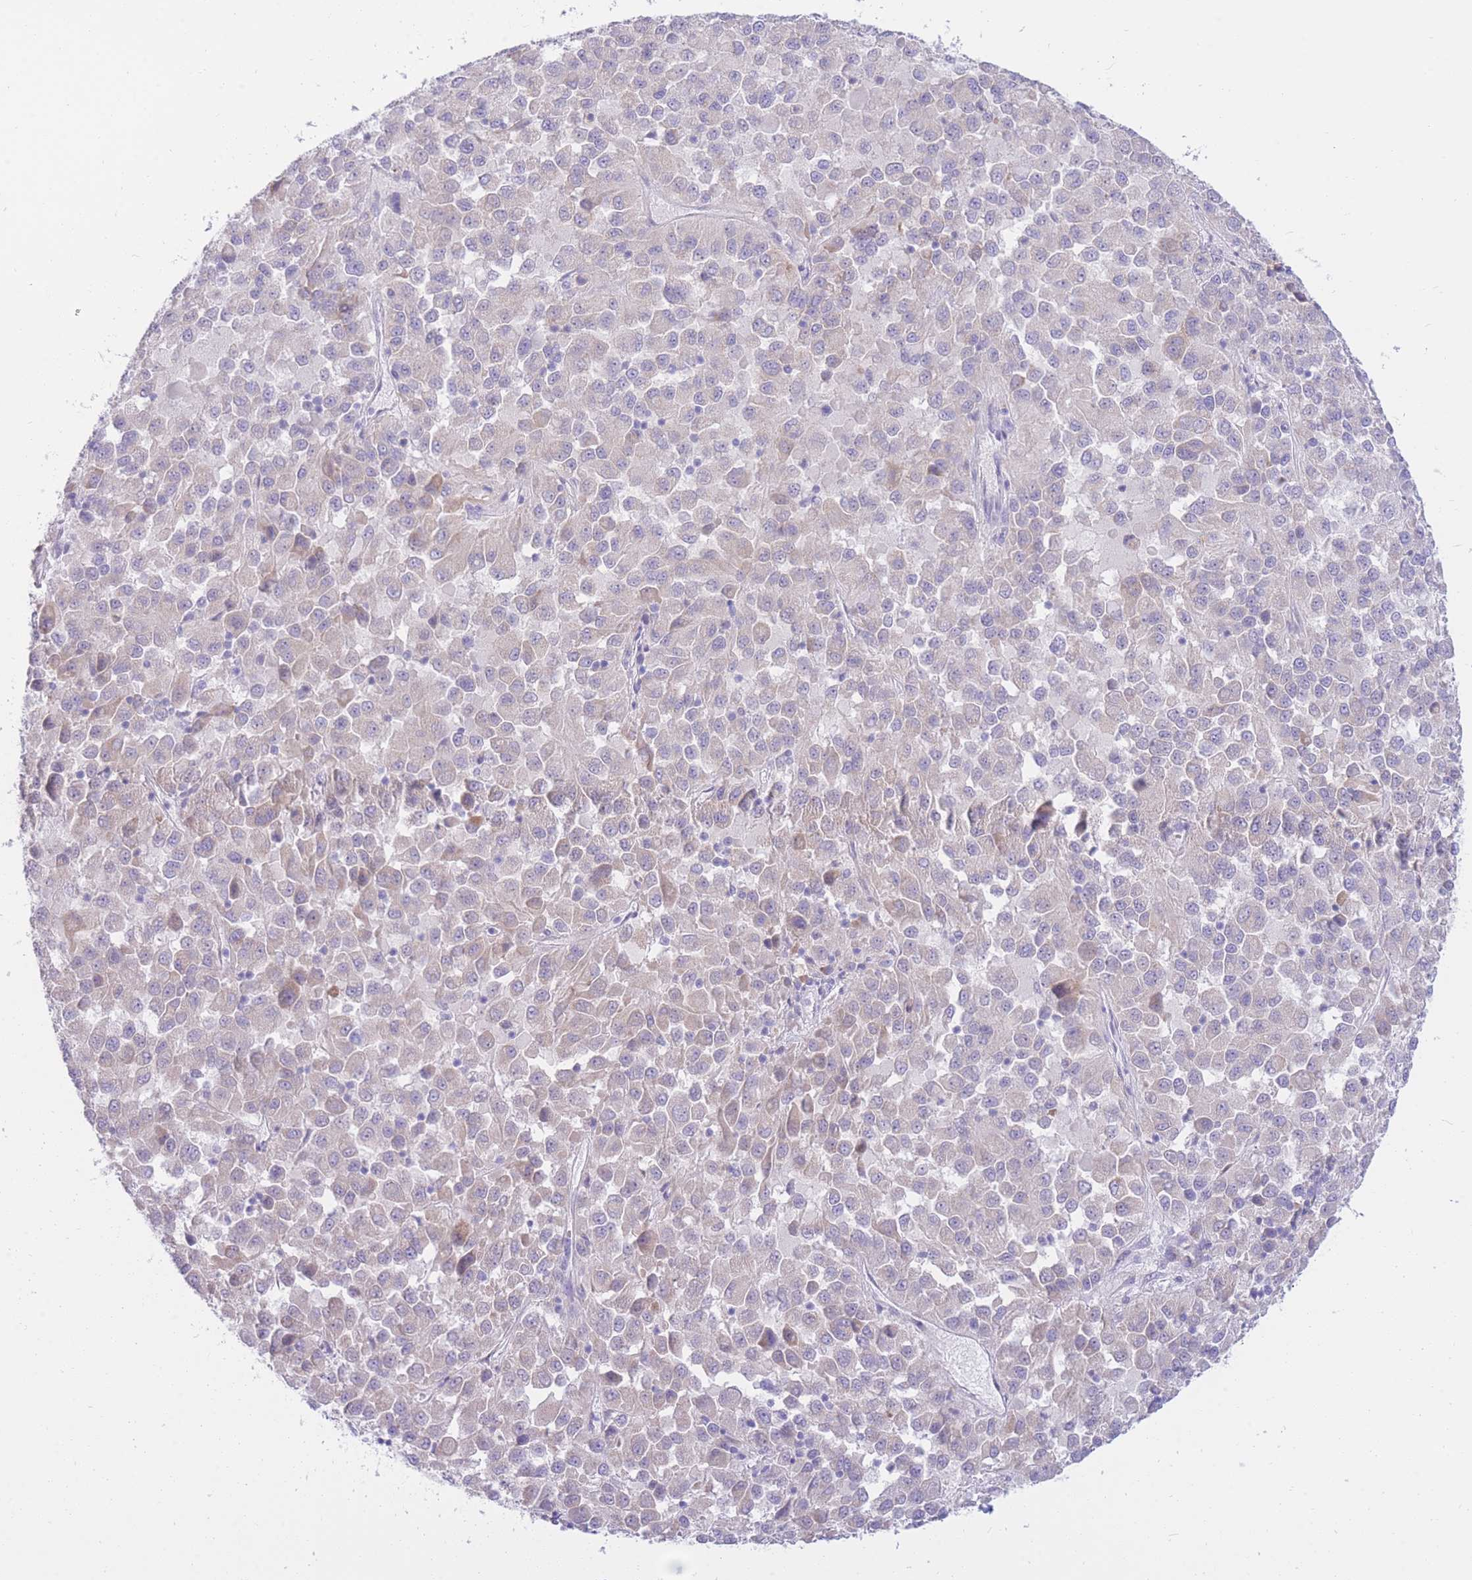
{"staining": {"intensity": "negative", "quantity": "none", "location": "none"}, "tissue": "melanoma", "cell_type": "Tumor cells", "image_type": "cancer", "snomed": [{"axis": "morphology", "description": "Malignant melanoma, Metastatic site"}, {"axis": "topography", "description": "Lung"}], "caption": "Histopathology image shows no protein staining in tumor cells of melanoma tissue.", "gene": "SSUH2", "patient": {"sex": "male", "age": 64}}